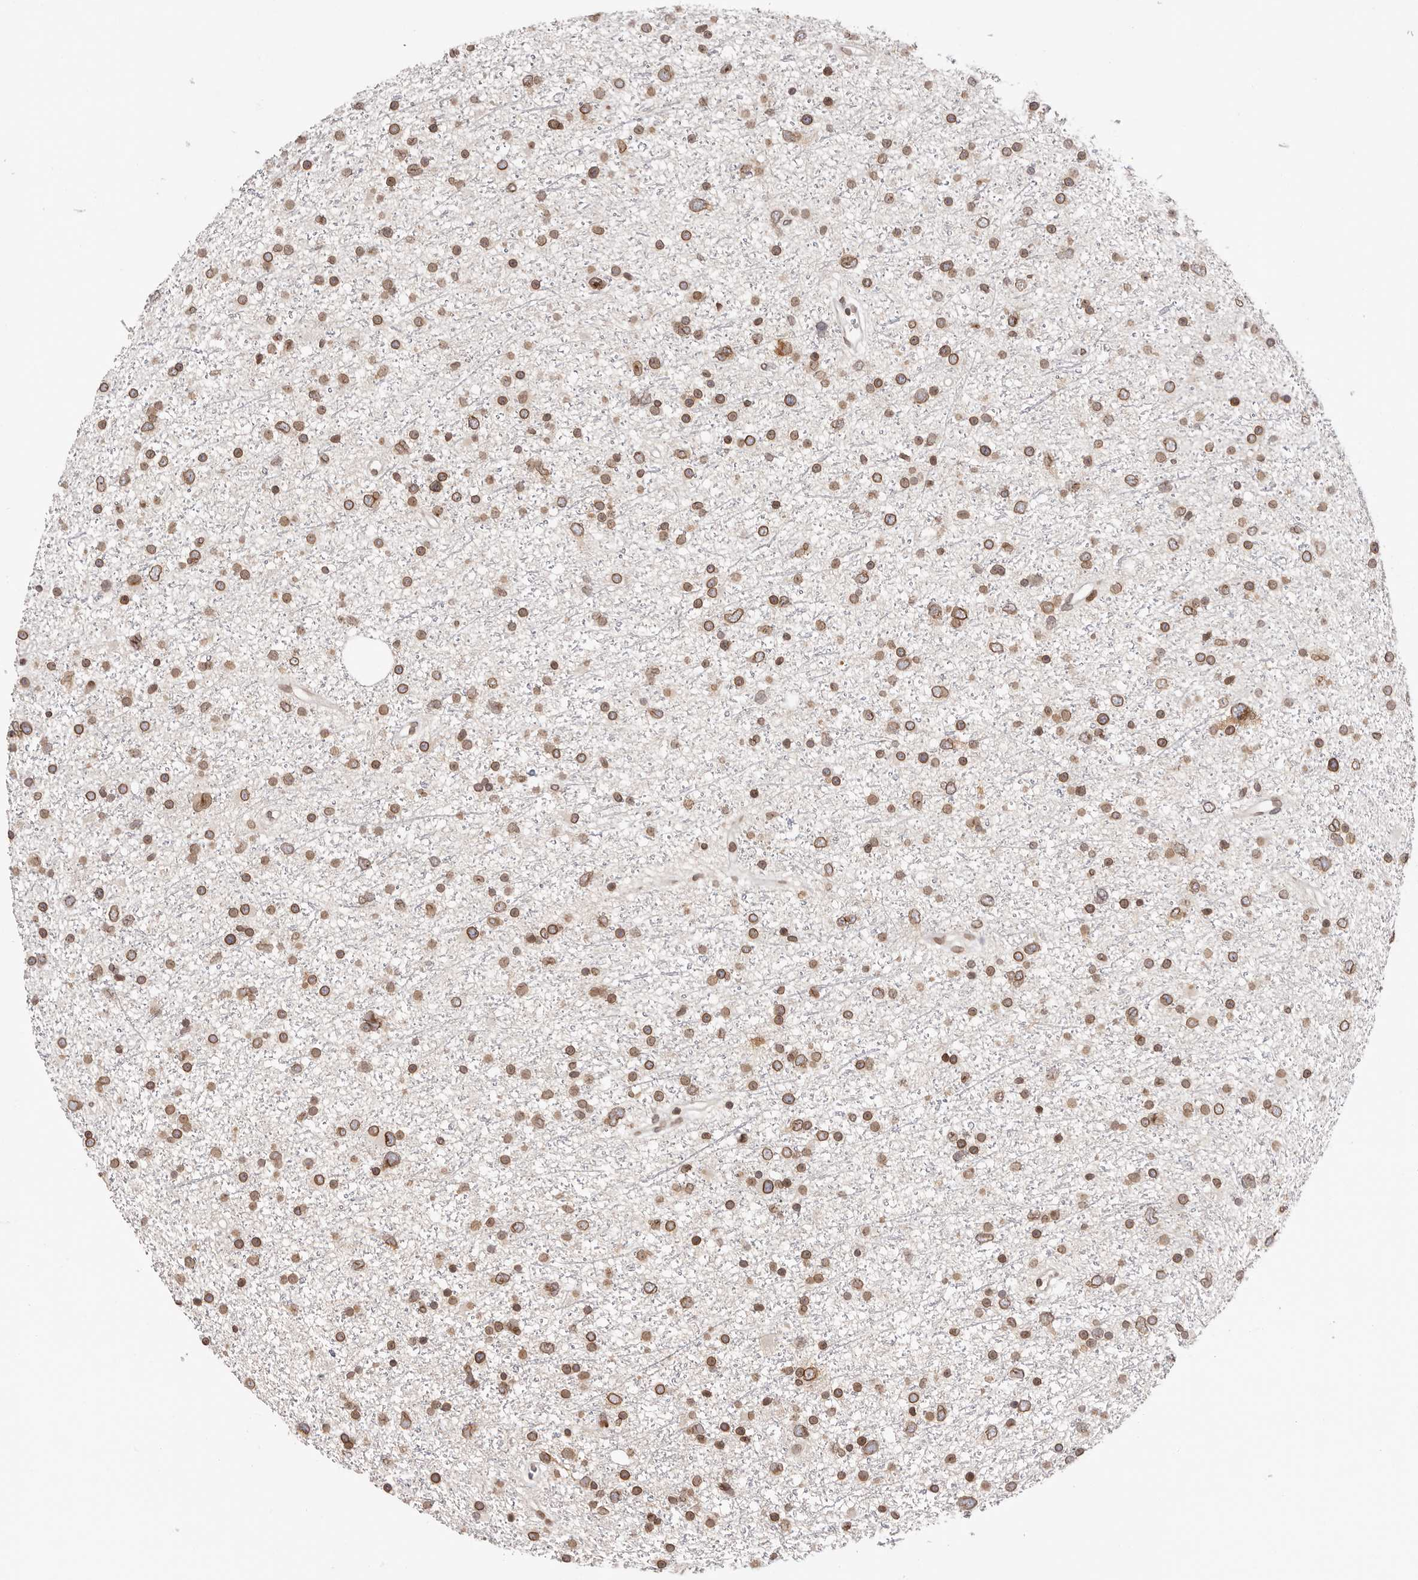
{"staining": {"intensity": "moderate", "quantity": ">75%", "location": "cytoplasmic/membranous,nuclear"}, "tissue": "glioma", "cell_type": "Tumor cells", "image_type": "cancer", "snomed": [{"axis": "morphology", "description": "Glioma, malignant, Low grade"}, {"axis": "topography", "description": "Cerebral cortex"}], "caption": "Tumor cells show moderate cytoplasmic/membranous and nuclear positivity in about >75% of cells in glioma. (Stains: DAB in brown, nuclei in blue, Microscopy: brightfield microscopy at high magnification).", "gene": "NUP153", "patient": {"sex": "female", "age": 39}}